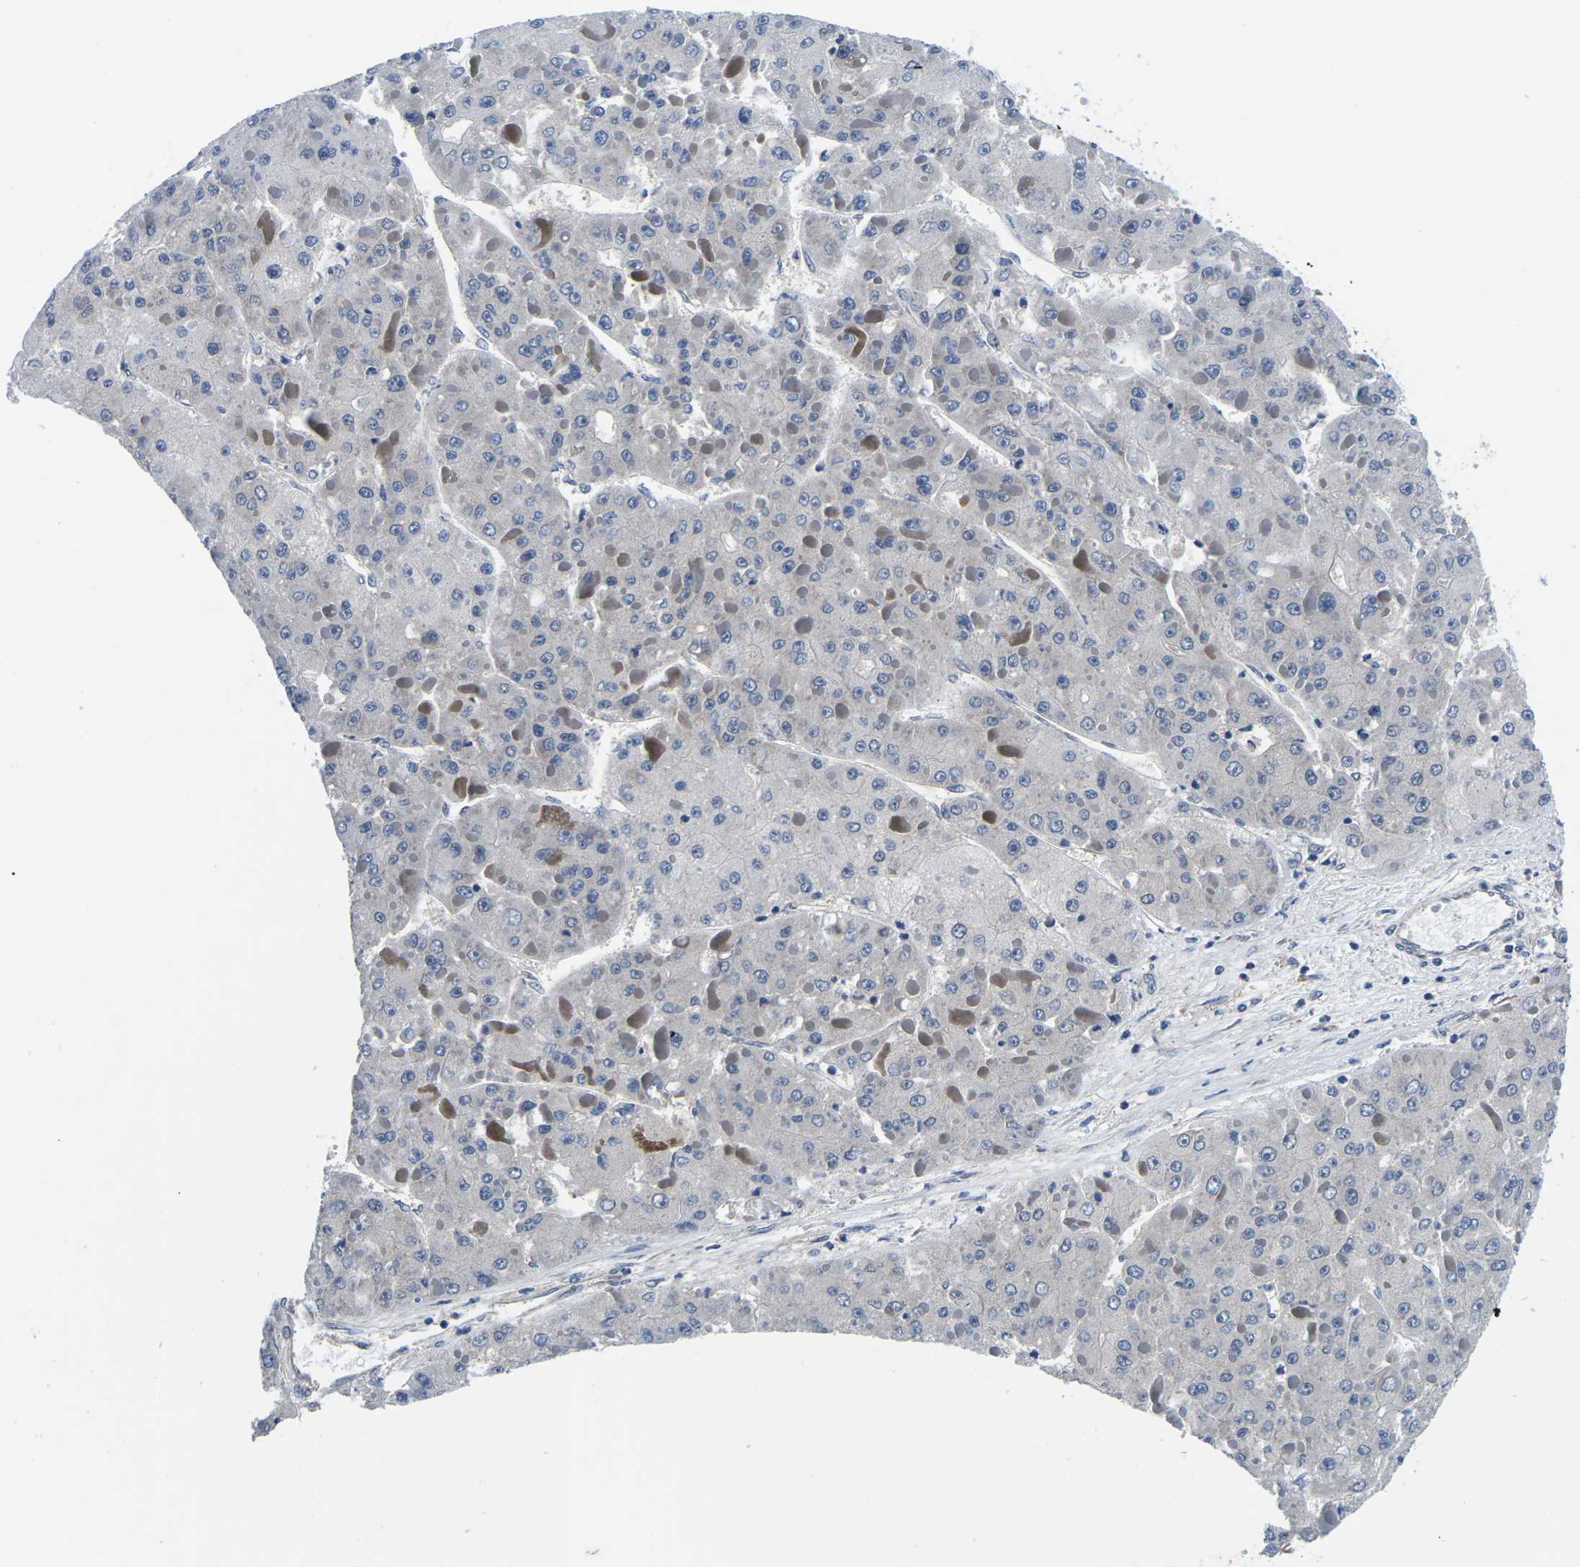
{"staining": {"intensity": "negative", "quantity": "none", "location": "none"}, "tissue": "liver cancer", "cell_type": "Tumor cells", "image_type": "cancer", "snomed": [{"axis": "morphology", "description": "Carcinoma, Hepatocellular, NOS"}, {"axis": "topography", "description": "Liver"}], "caption": "Hepatocellular carcinoma (liver) was stained to show a protein in brown. There is no significant staining in tumor cells.", "gene": "GSK3B", "patient": {"sex": "female", "age": 73}}